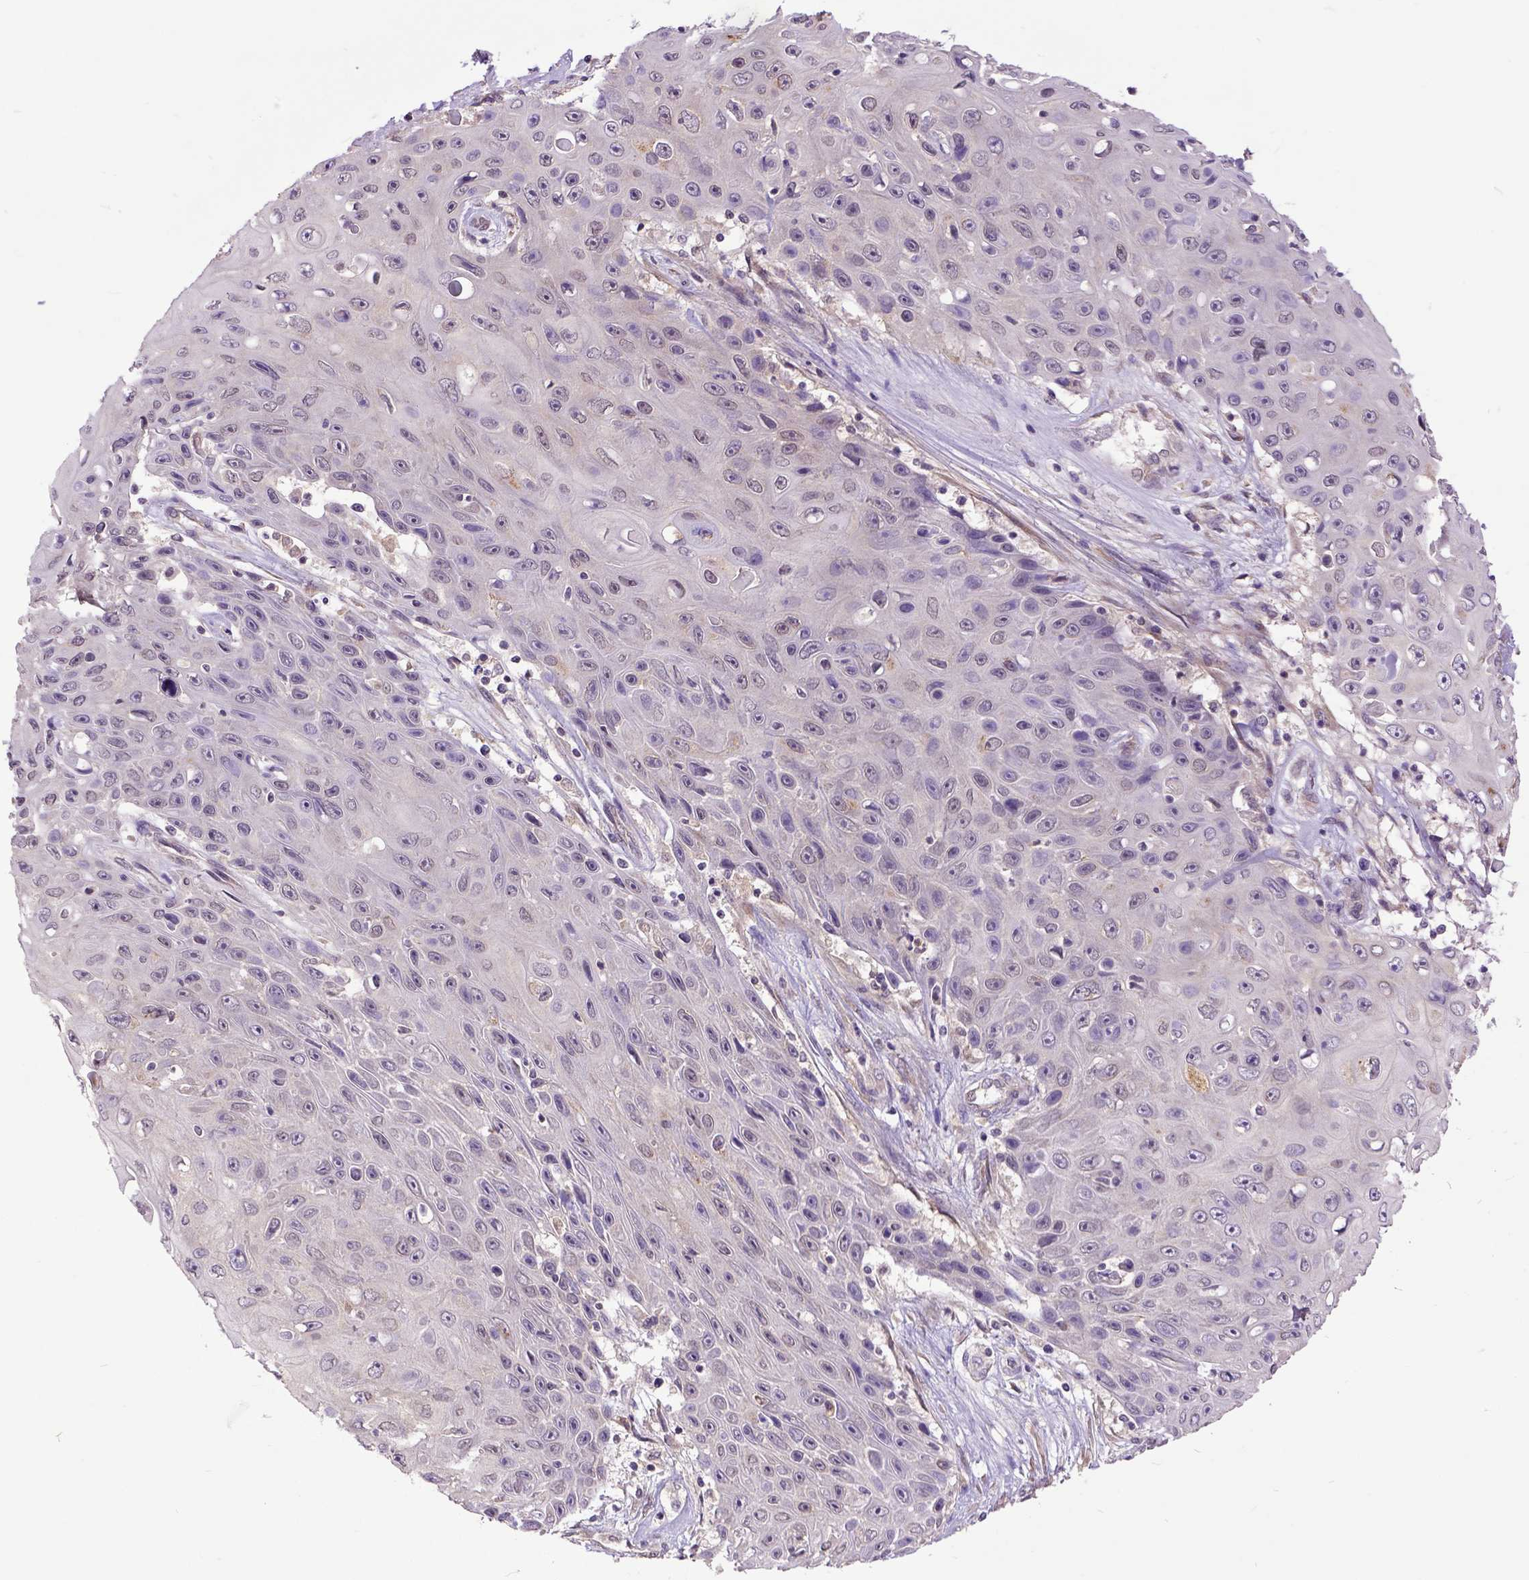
{"staining": {"intensity": "weak", "quantity": "25%-75%", "location": "cytoplasmic/membranous"}, "tissue": "skin cancer", "cell_type": "Tumor cells", "image_type": "cancer", "snomed": [{"axis": "morphology", "description": "Squamous cell carcinoma, NOS"}, {"axis": "topography", "description": "Skin"}], "caption": "This image demonstrates squamous cell carcinoma (skin) stained with immunohistochemistry to label a protein in brown. The cytoplasmic/membranous of tumor cells show weak positivity for the protein. Nuclei are counter-stained blue.", "gene": "ARL1", "patient": {"sex": "male", "age": 82}}